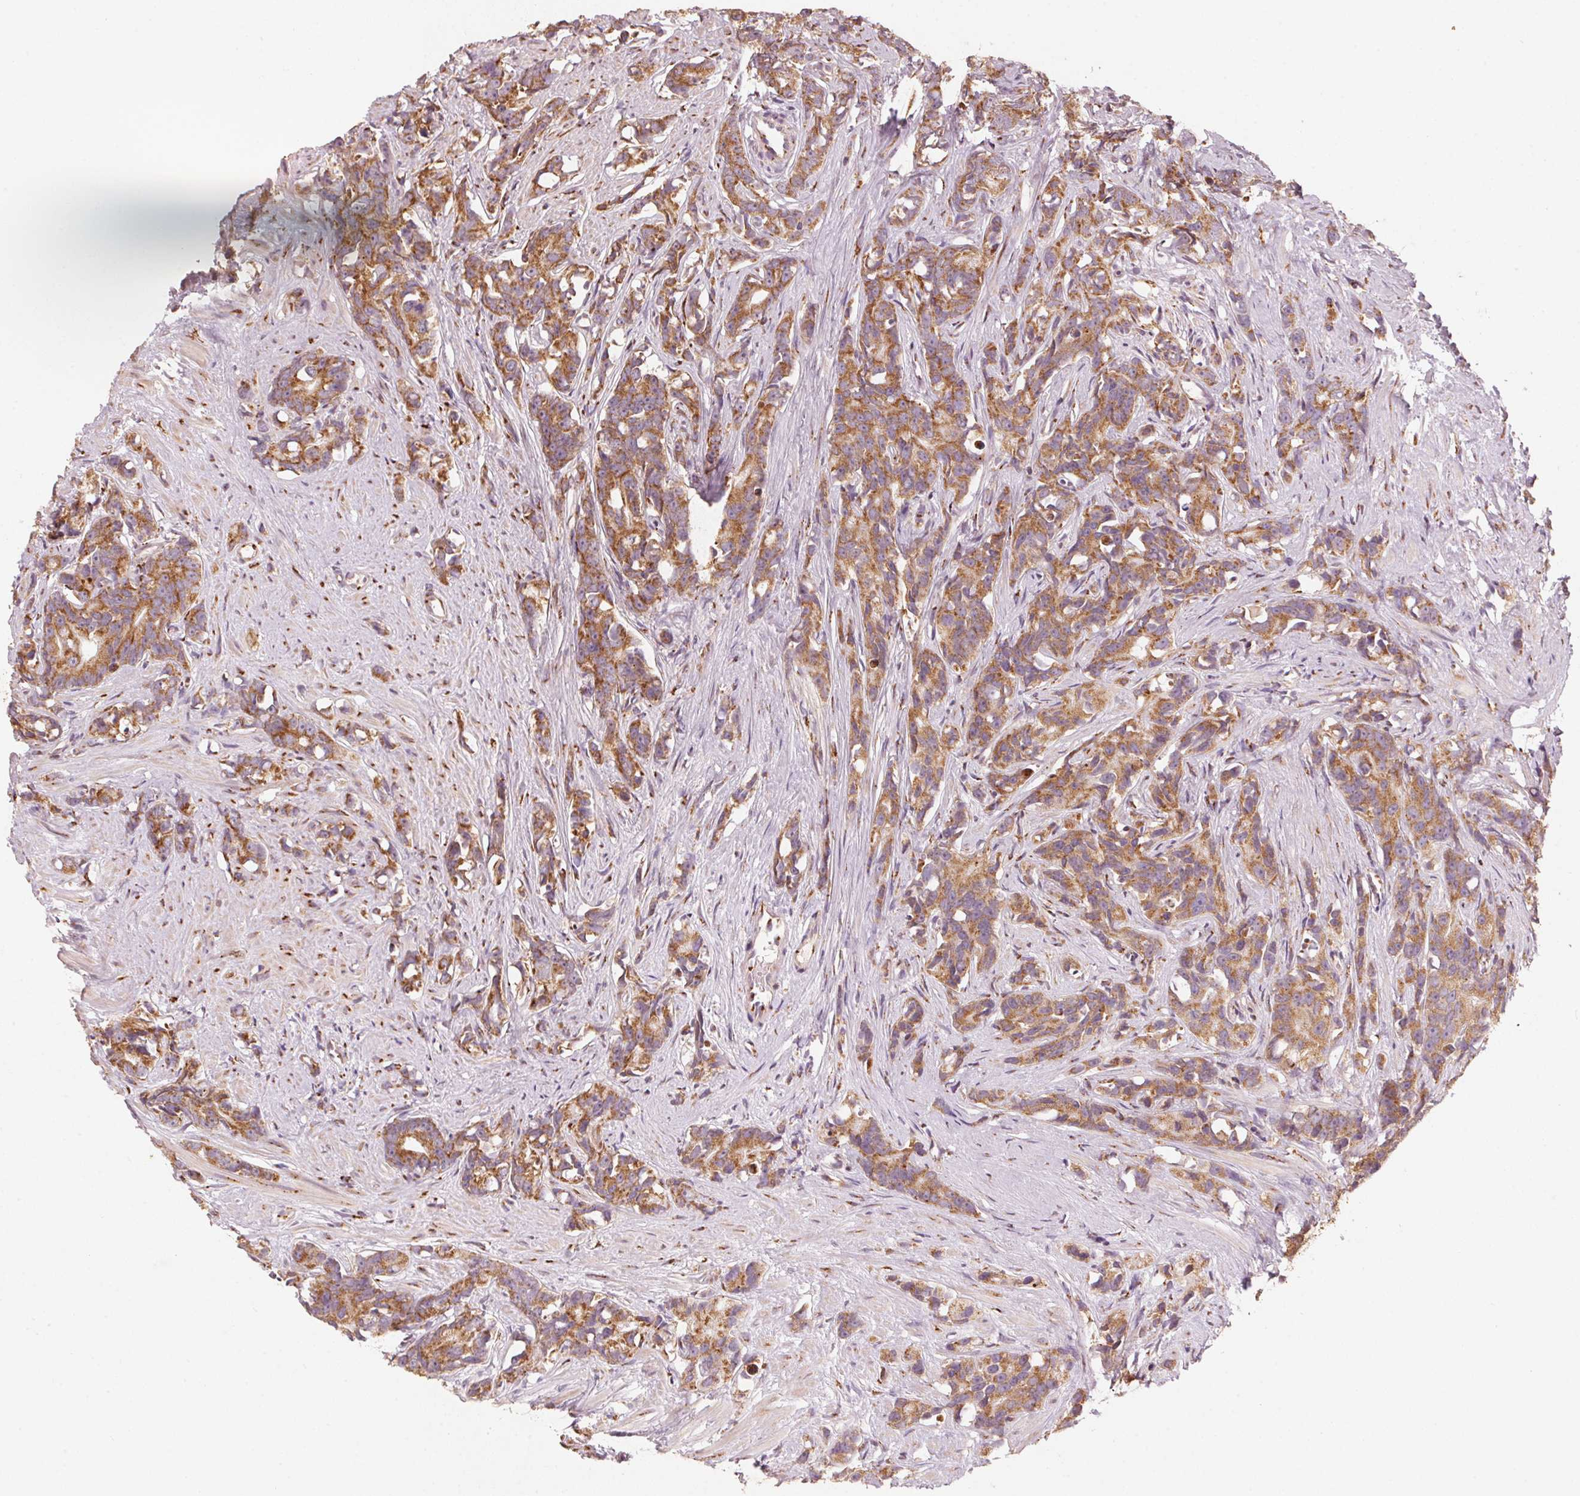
{"staining": {"intensity": "strong", "quantity": ">75%", "location": "cytoplasmic/membranous"}, "tissue": "prostate cancer", "cell_type": "Tumor cells", "image_type": "cancer", "snomed": [{"axis": "morphology", "description": "Adenocarcinoma, High grade"}, {"axis": "topography", "description": "Prostate"}], "caption": "Immunohistochemistry (IHC) (DAB (3,3'-diaminobenzidine)) staining of high-grade adenocarcinoma (prostate) exhibits strong cytoplasmic/membranous protein expression in about >75% of tumor cells.", "gene": "TOMM70", "patient": {"sex": "male", "age": 90}}